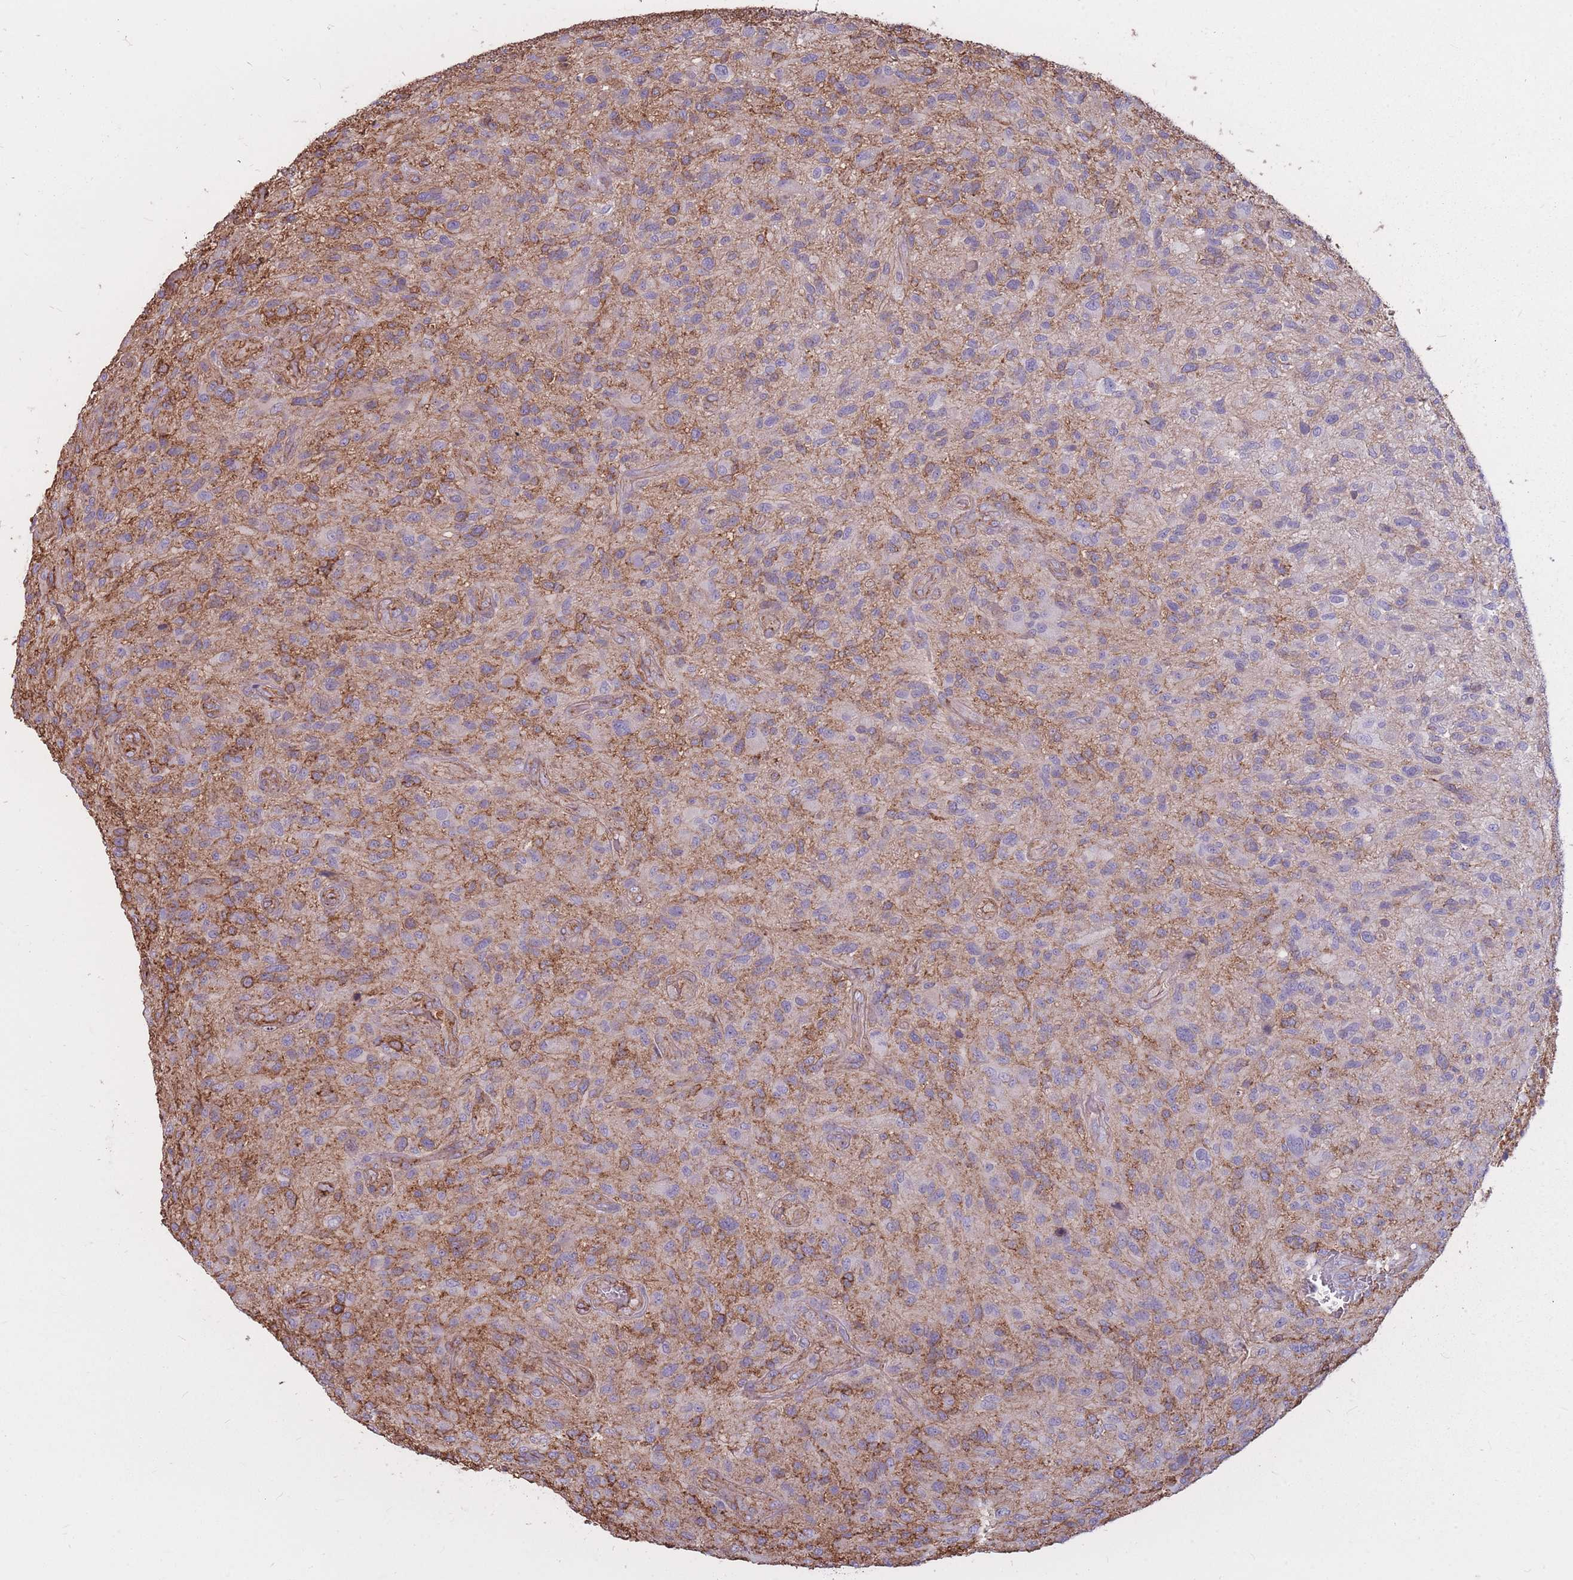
{"staining": {"intensity": "negative", "quantity": "none", "location": "none"}, "tissue": "glioma", "cell_type": "Tumor cells", "image_type": "cancer", "snomed": [{"axis": "morphology", "description": "Glioma, malignant, High grade"}, {"axis": "topography", "description": "Brain"}], "caption": "Immunohistochemistry photomicrograph of human glioma stained for a protein (brown), which displays no staining in tumor cells.", "gene": "GNA11", "patient": {"sex": "male", "age": 47}}